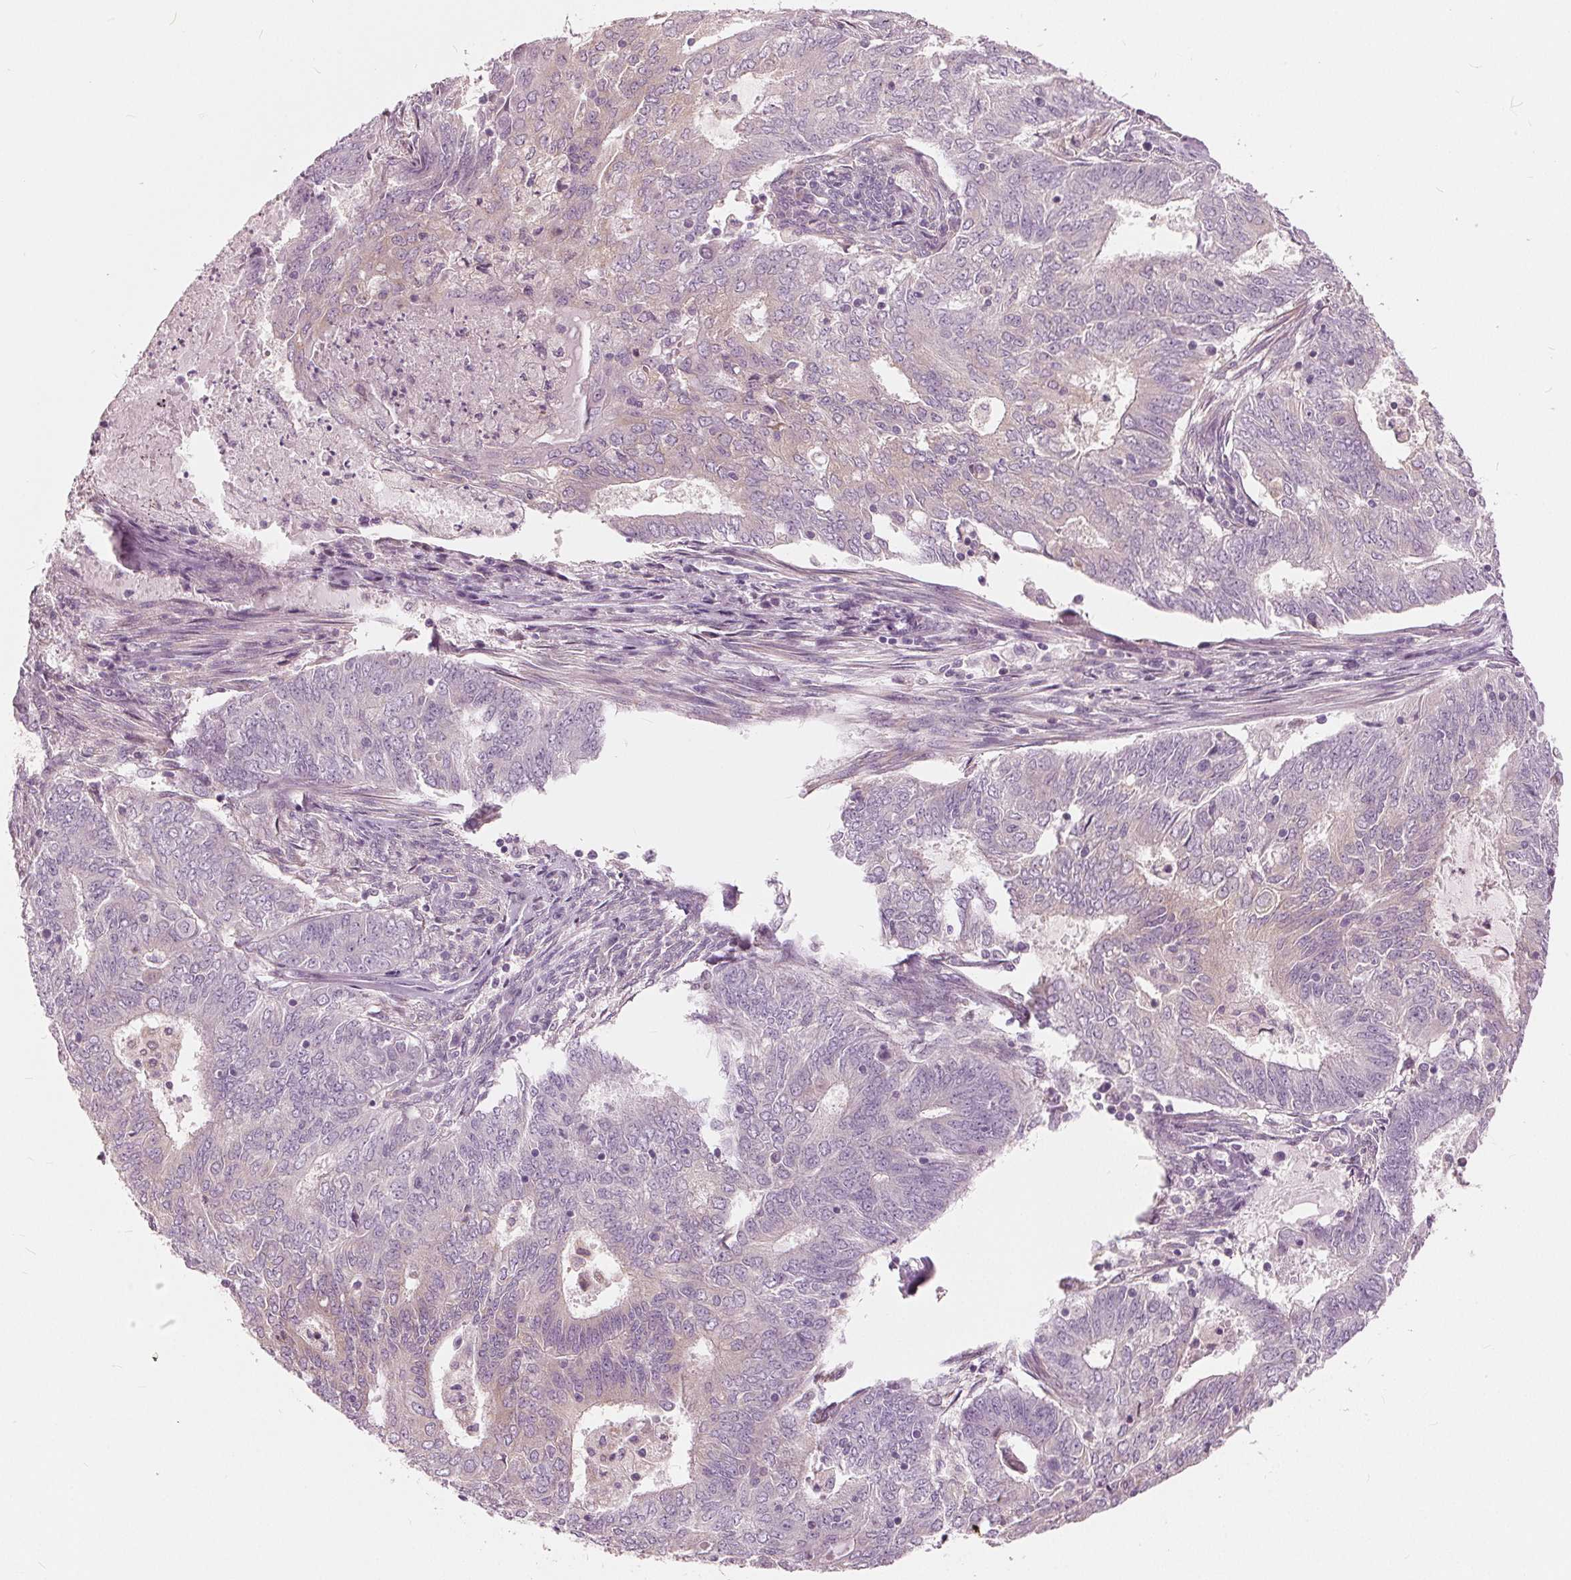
{"staining": {"intensity": "weak", "quantity": "<25%", "location": "cytoplasmic/membranous"}, "tissue": "endometrial cancer", "cell_type": "Tumor cells", "image_type": "cancer", "snomed": [{"axis": "morphology", "description": "Adenocarcinoma, NOS"}, {"axis": "topography", "description": "Endometrium"}], "caption": "Endometrial cancer (adenocarcinoma) stained for a protein using immunohistochemistry reveals no expression tumor cells.", "gene": "LHFPL7", "patient": {"sex": "female", "age": 62}}